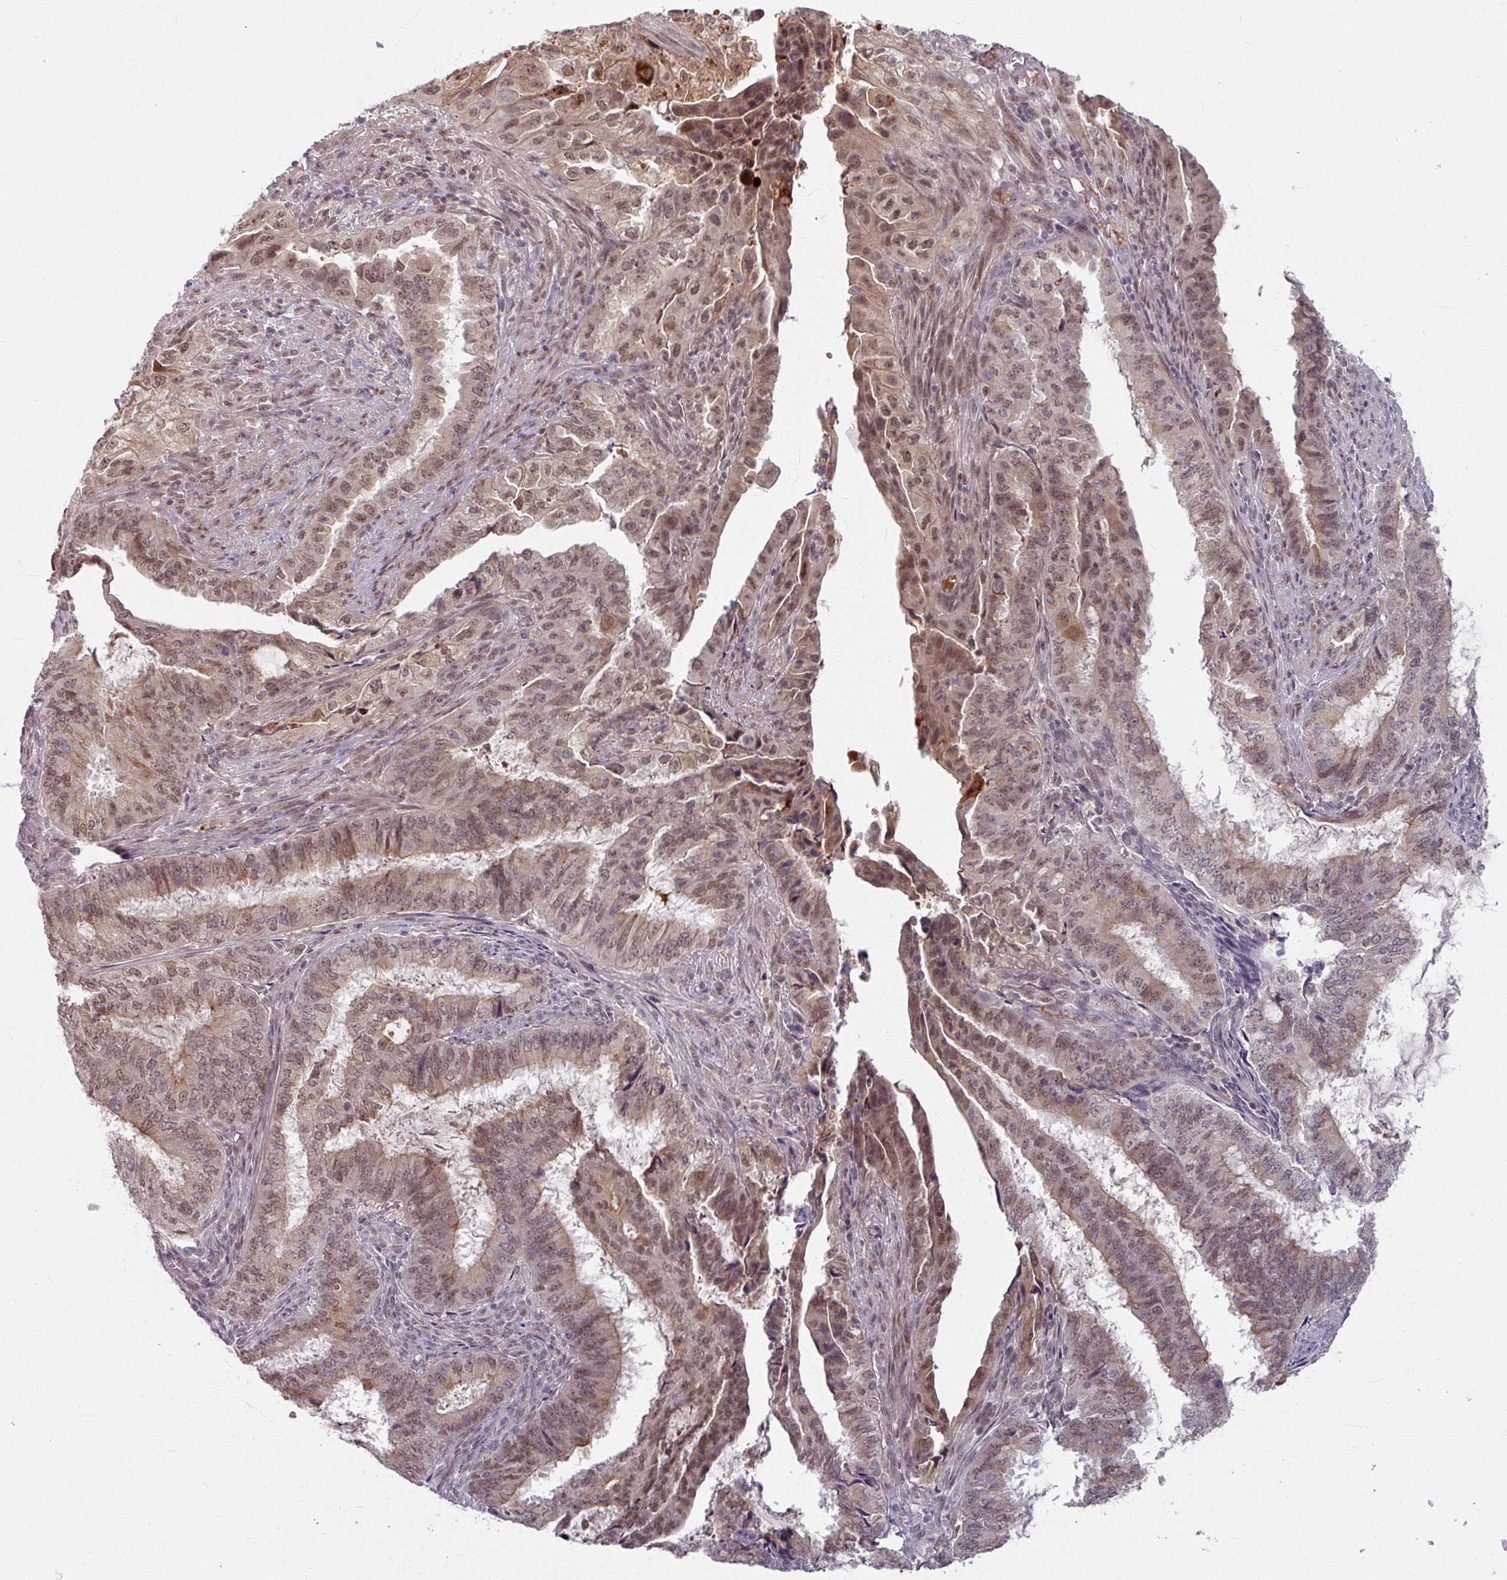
{"staining": {"intensity": "moderate", "quantity": ">75%", "location": "nuclear"}, "tissue": "endometrial cancer", "cell_type": "Tumor cells", "image_type": "cancer", "snomed": [{"axis": "morphology", "description": "Adenocarcinoma, NOS"}, {"axis": "topography", "description": "Endometrium"}], "caption": "The micrograph displays a brown stain indicating the presence of a protein in the nuclear of tumor cells in endometrial cancer.", "gene": "KLC3", "patient": {"sex": "female", "age": 51}}